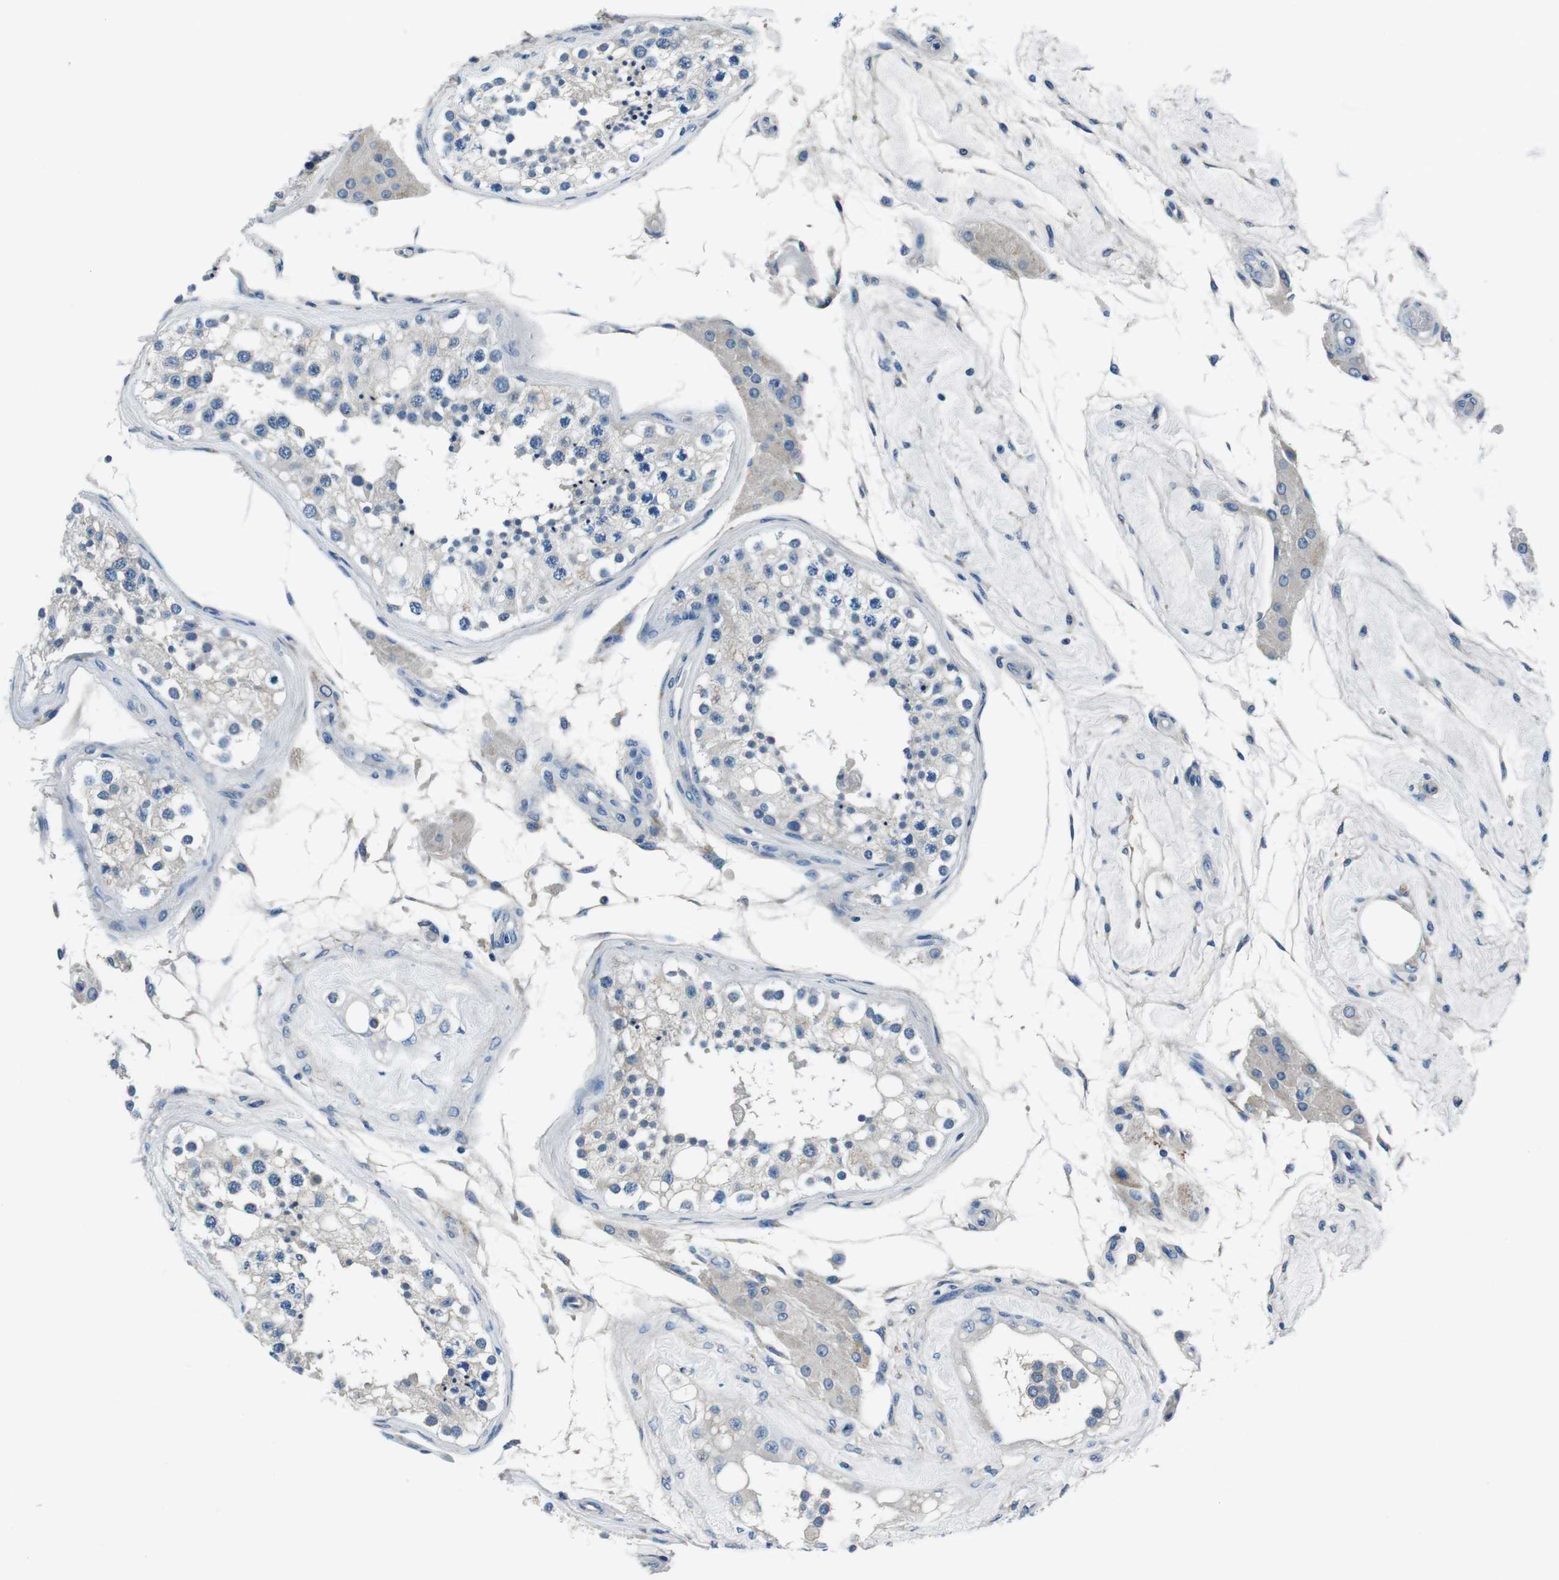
{"staining": {"intensity": "negative", "quantity": "none", "location": "none"}, "tissue": "testis", "cell_type": "Cells in seminiferous ducts", "image_type": "normal", "snomed": [{"axis": "morphology", "description": "Normal tissue, NOS"}, {"axis": "topography", "description": "Testis"}], "caption": "Immunohistochemistry (IHC) image of benign testis: testis stained with DAB shows no significant protein staining in cells in seminiferous ducts. The staining was performed using DAB (3,3'-diaminobenzidine) to visualize the protein expression in brown, while the nuclei were stained in blue with hematoxylin (Magnification: 20x).", "gene": "CASQ1", "patient": {"sex": "male", "age": 68}}